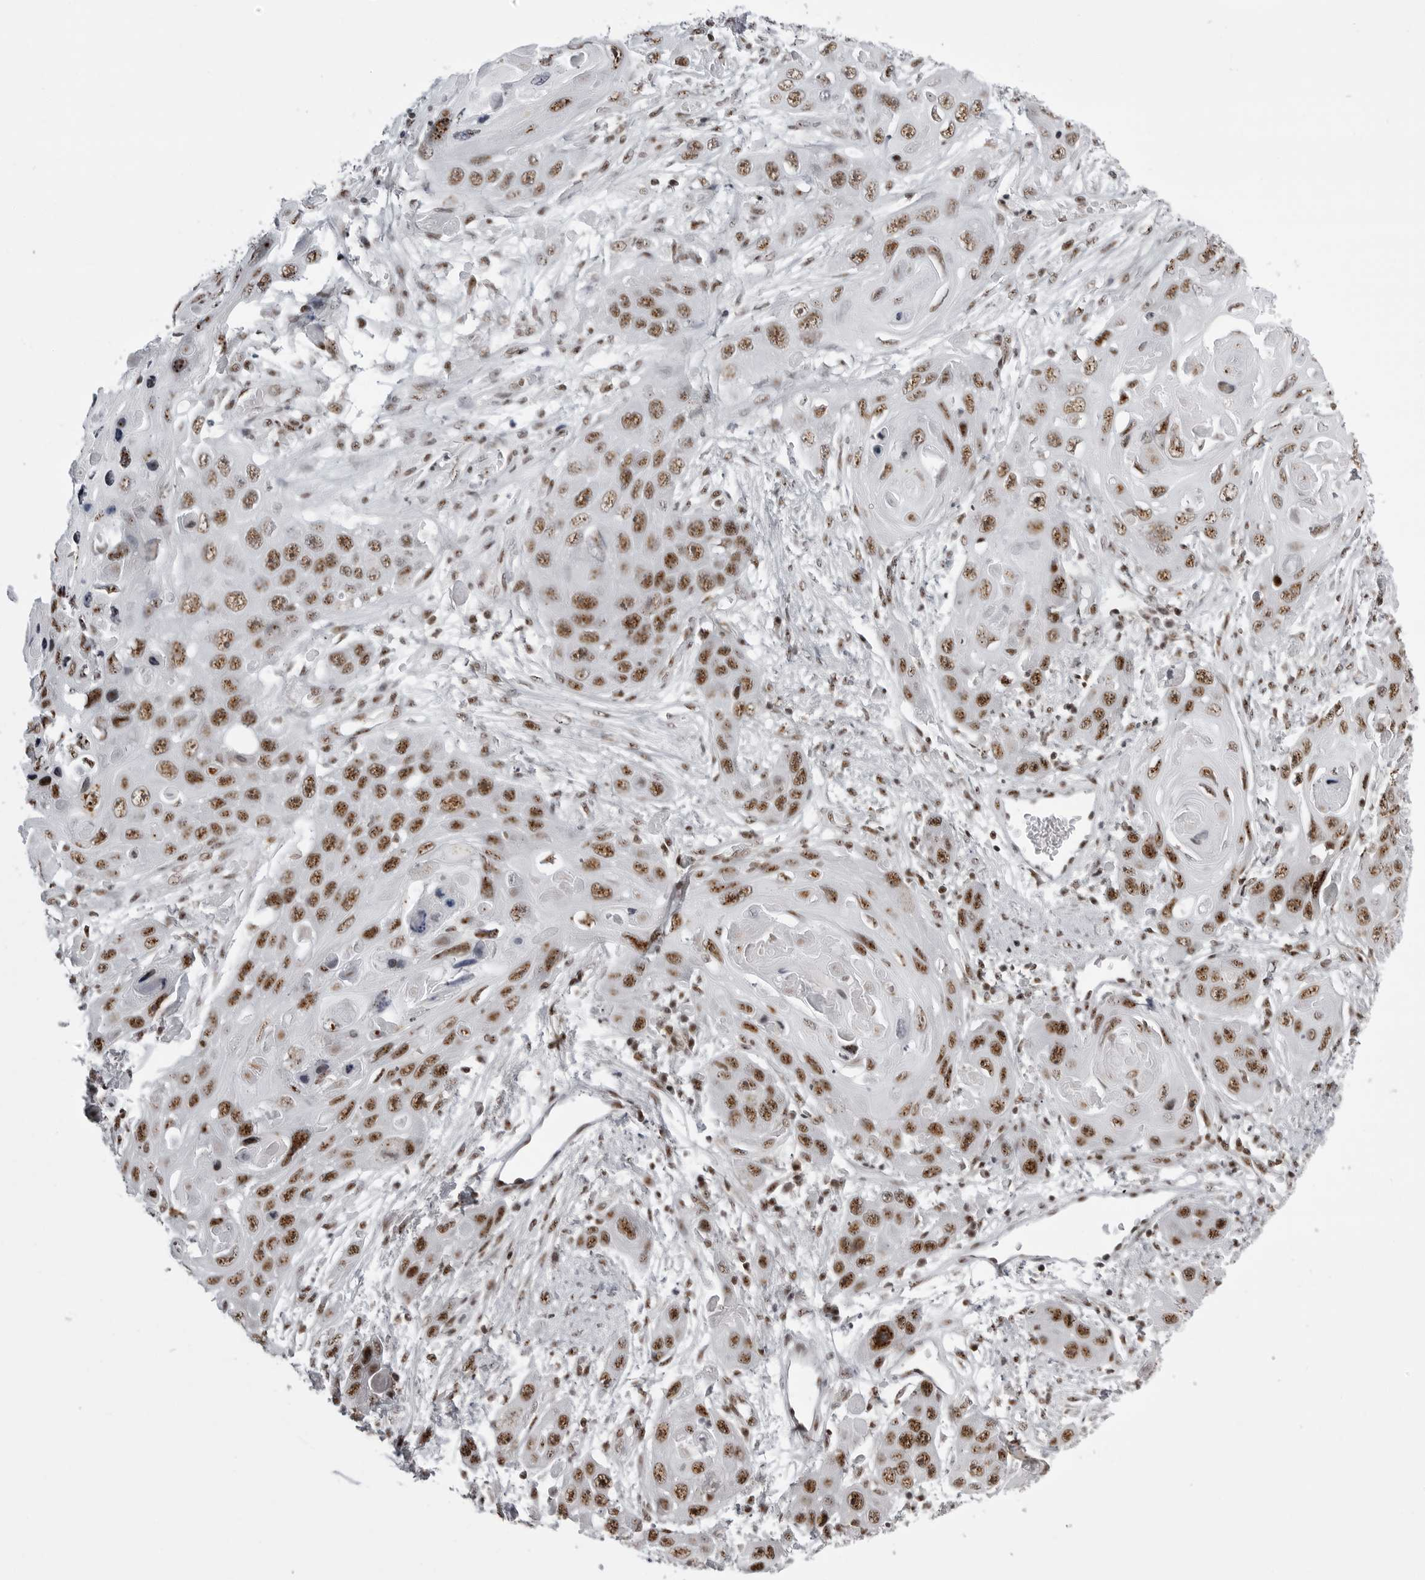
{"staining": {"intensity": "strong", "quantity": ">75%", "location": "nuclear"}, "tissue": "skin cancer", "cell_type": "Tumor cells", "image_type": "cancer", "snomed": [{"axis": "morphology", "description": "Squamous cell carcinoma, NOS"}, {"axis": "topography", "description": "Skin"}], "caption": "Immunohistochemistry (IHC) staining of skin cancer, which exhibits high levels of strong nuclear staining in approximately >75% of tumor cells indicating strong nuclear protein positivity. The staining was performed using DAB (brown) for protein detection and nuclei were counterstained in hematoxylin (blue).", "gene": "WRAP53", "patient": {"sex": "male", "age": 55}}